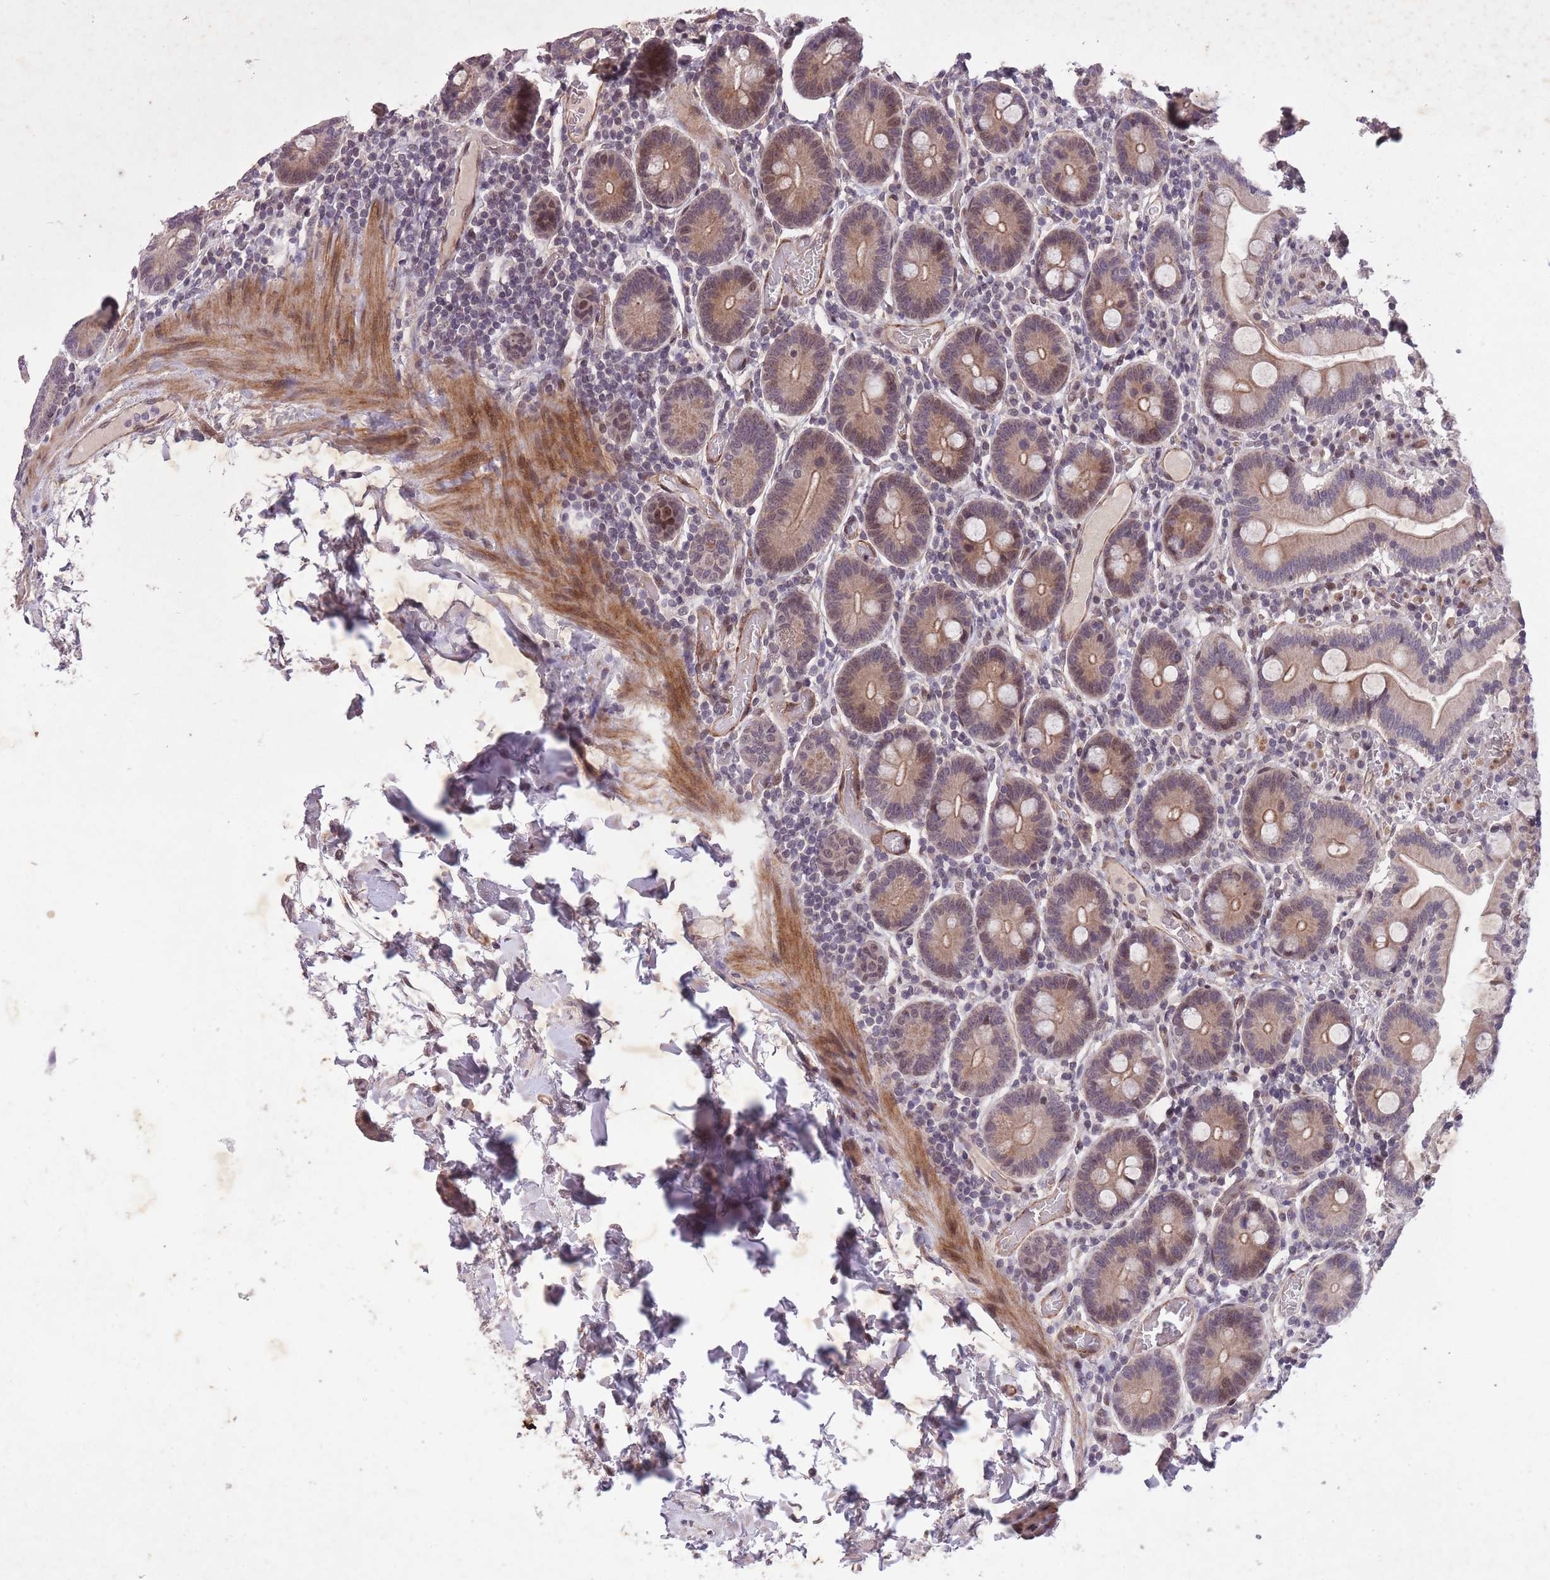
{"staining": {"intensity": "moderate", "quantity": "25%-75%", "location": "cytoplasmic/membranous"}, "tissue": "duodenum", "cell_type": "Glandular cells", "image_type": "normal", "snomed": [{"axis": "morphology", "description": "Normal tissue, NOS"}, {"axis": "topography", "description": "Duodenum"}], "caption": "The histopathology image shows a brown stain indicating the presence of a protein in the cytoplasmic/membranous of glandular cells in duodenum. Immunohistochemistry stains the protein of interest in brown and the nuclei are stained blue.", "gene": "CBX6", "patient": {"sex": "male", "age": 55}}